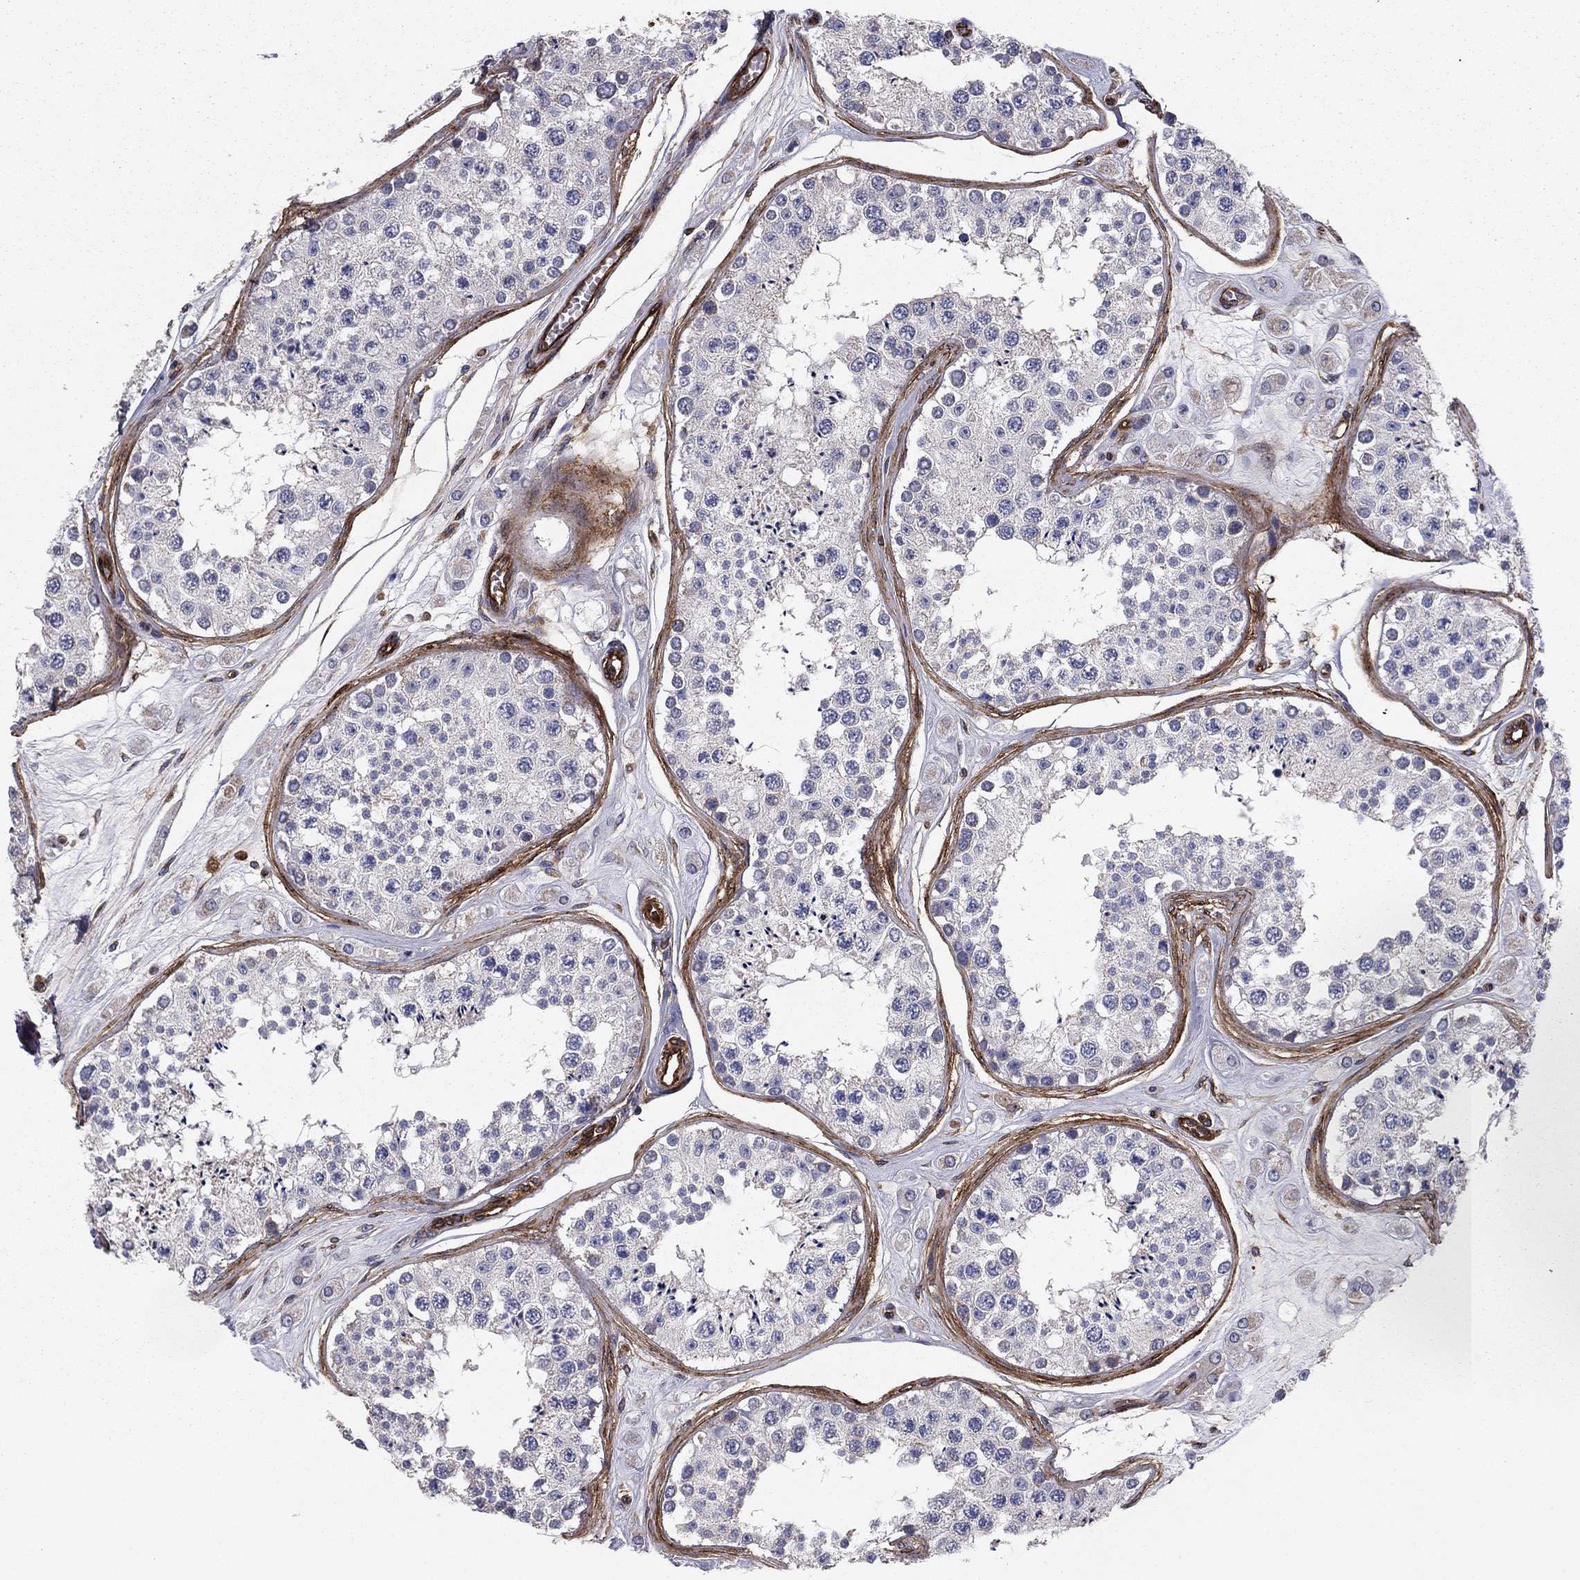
{"staining": {"intensity": "negative", "quantity": "none", "location": "none"}, "tissue": "testis", "cell_type": "Cells in seminiferous ducts", "image_type": "normal", "snomed": [{"axis": "morphology", "description": "Normal tissue, NOS"}, {"axis": "topography", "description": "Testis"}], "caption": "Cells in seminiferous ducts are negative for brown protein staining in unremarkable testis. Brightfield microscopy of immunohistochemistry stained with DAB (3,3'-diaminobenzidine) (brown) and hematoxylin (blue), captured at high magnification.", "gene": "EHBP1L1", "patient": {"sex": "male", "age": 25}}